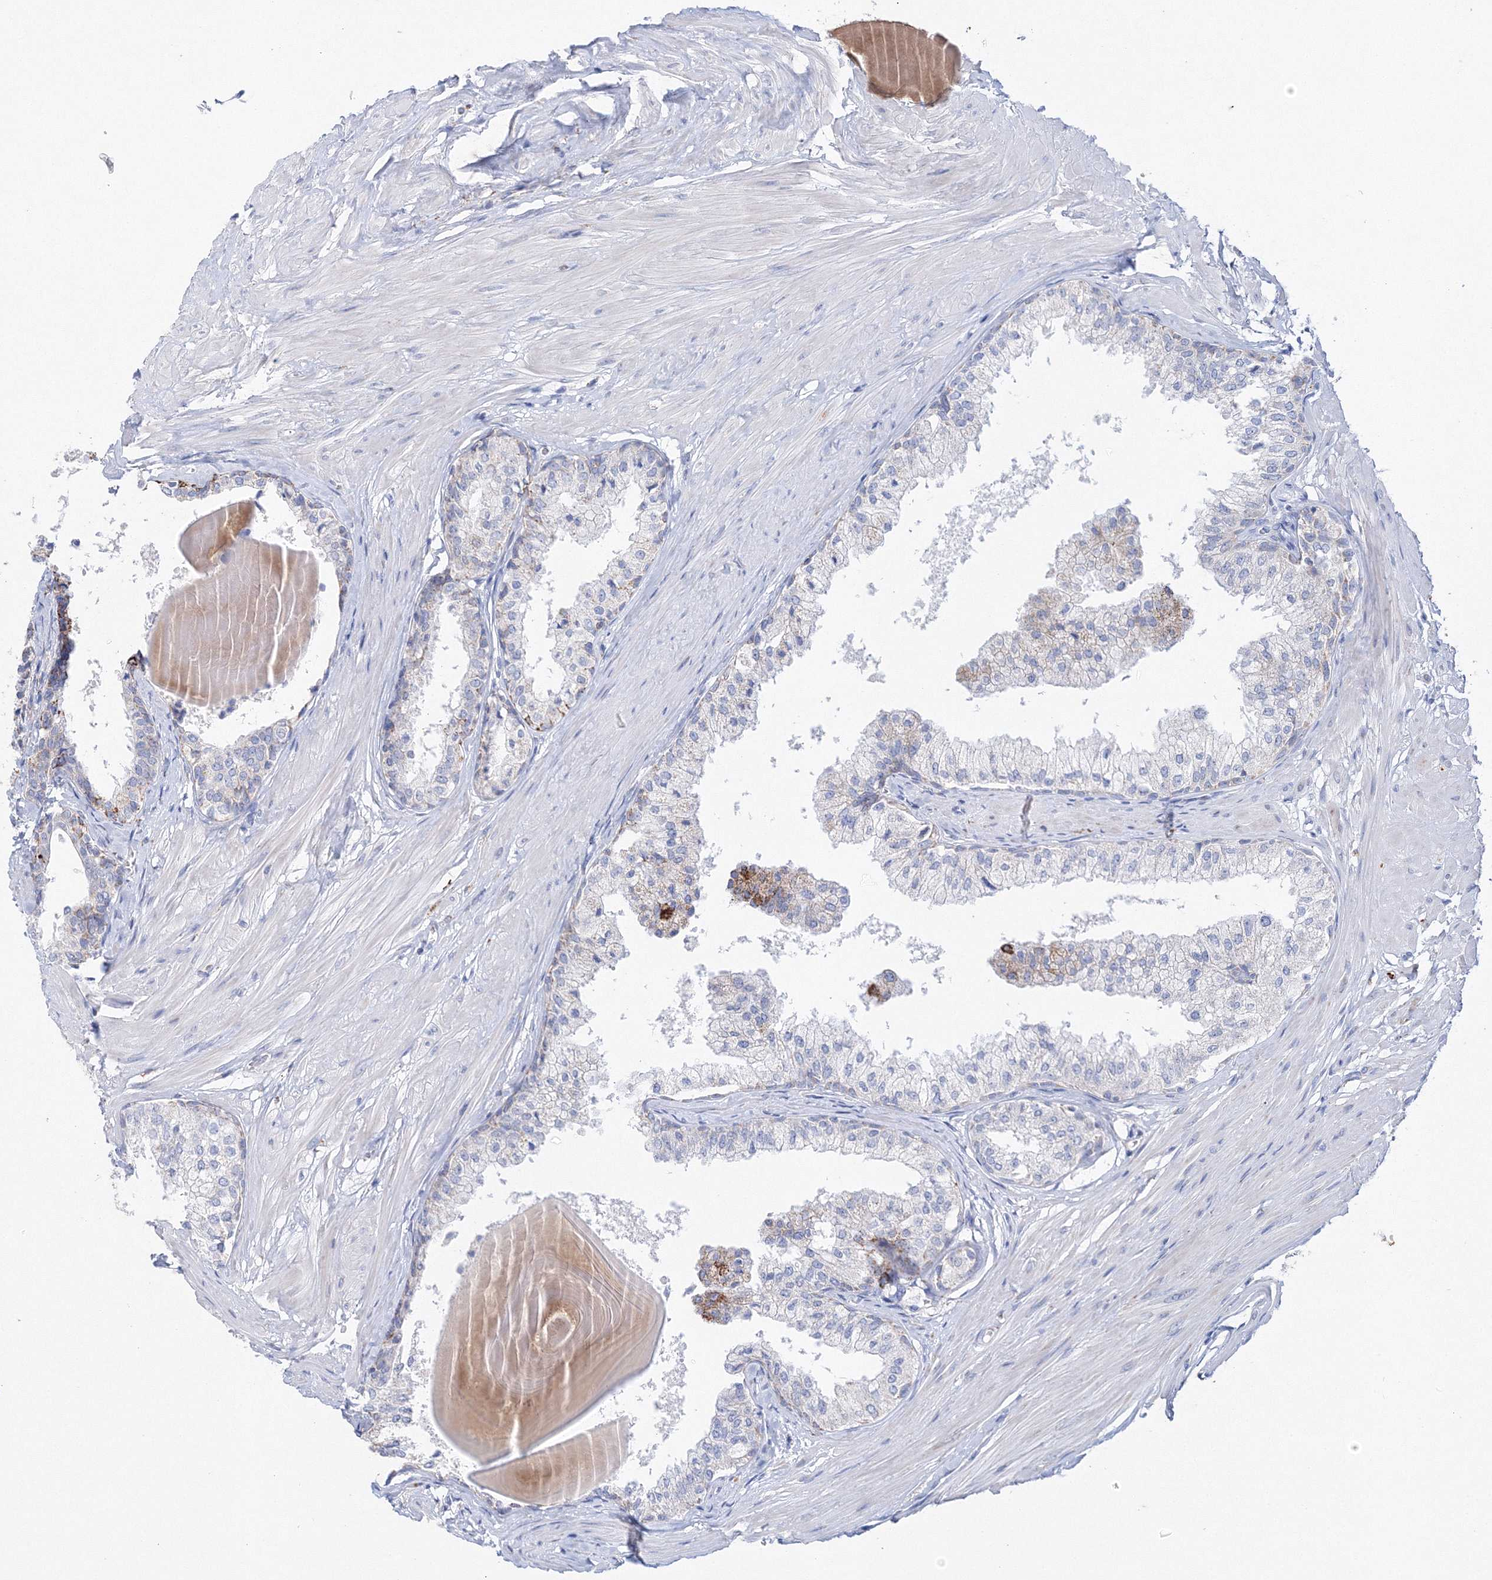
{"staining": {"intensity": "strong", "quantity": "<25%", "location": "cytoplasmic/membranous"}, "tissue": "prostate", "cell_type": "Glandular cells", "image_type": "normal", "snomed": [{"axis": "morphology", "description": "Normal tissue, NOS"}, {"axis": "topography", "description": "Prostate"}], "caption": "DAB immunohistochemical staining of unremarkable prostate demonstrates strong cytoplasmic/membranous protein positivity in approximately <25% of glandular cells.", "gene": "MERTK", "patient": {"sex": "male", "age": 48}}